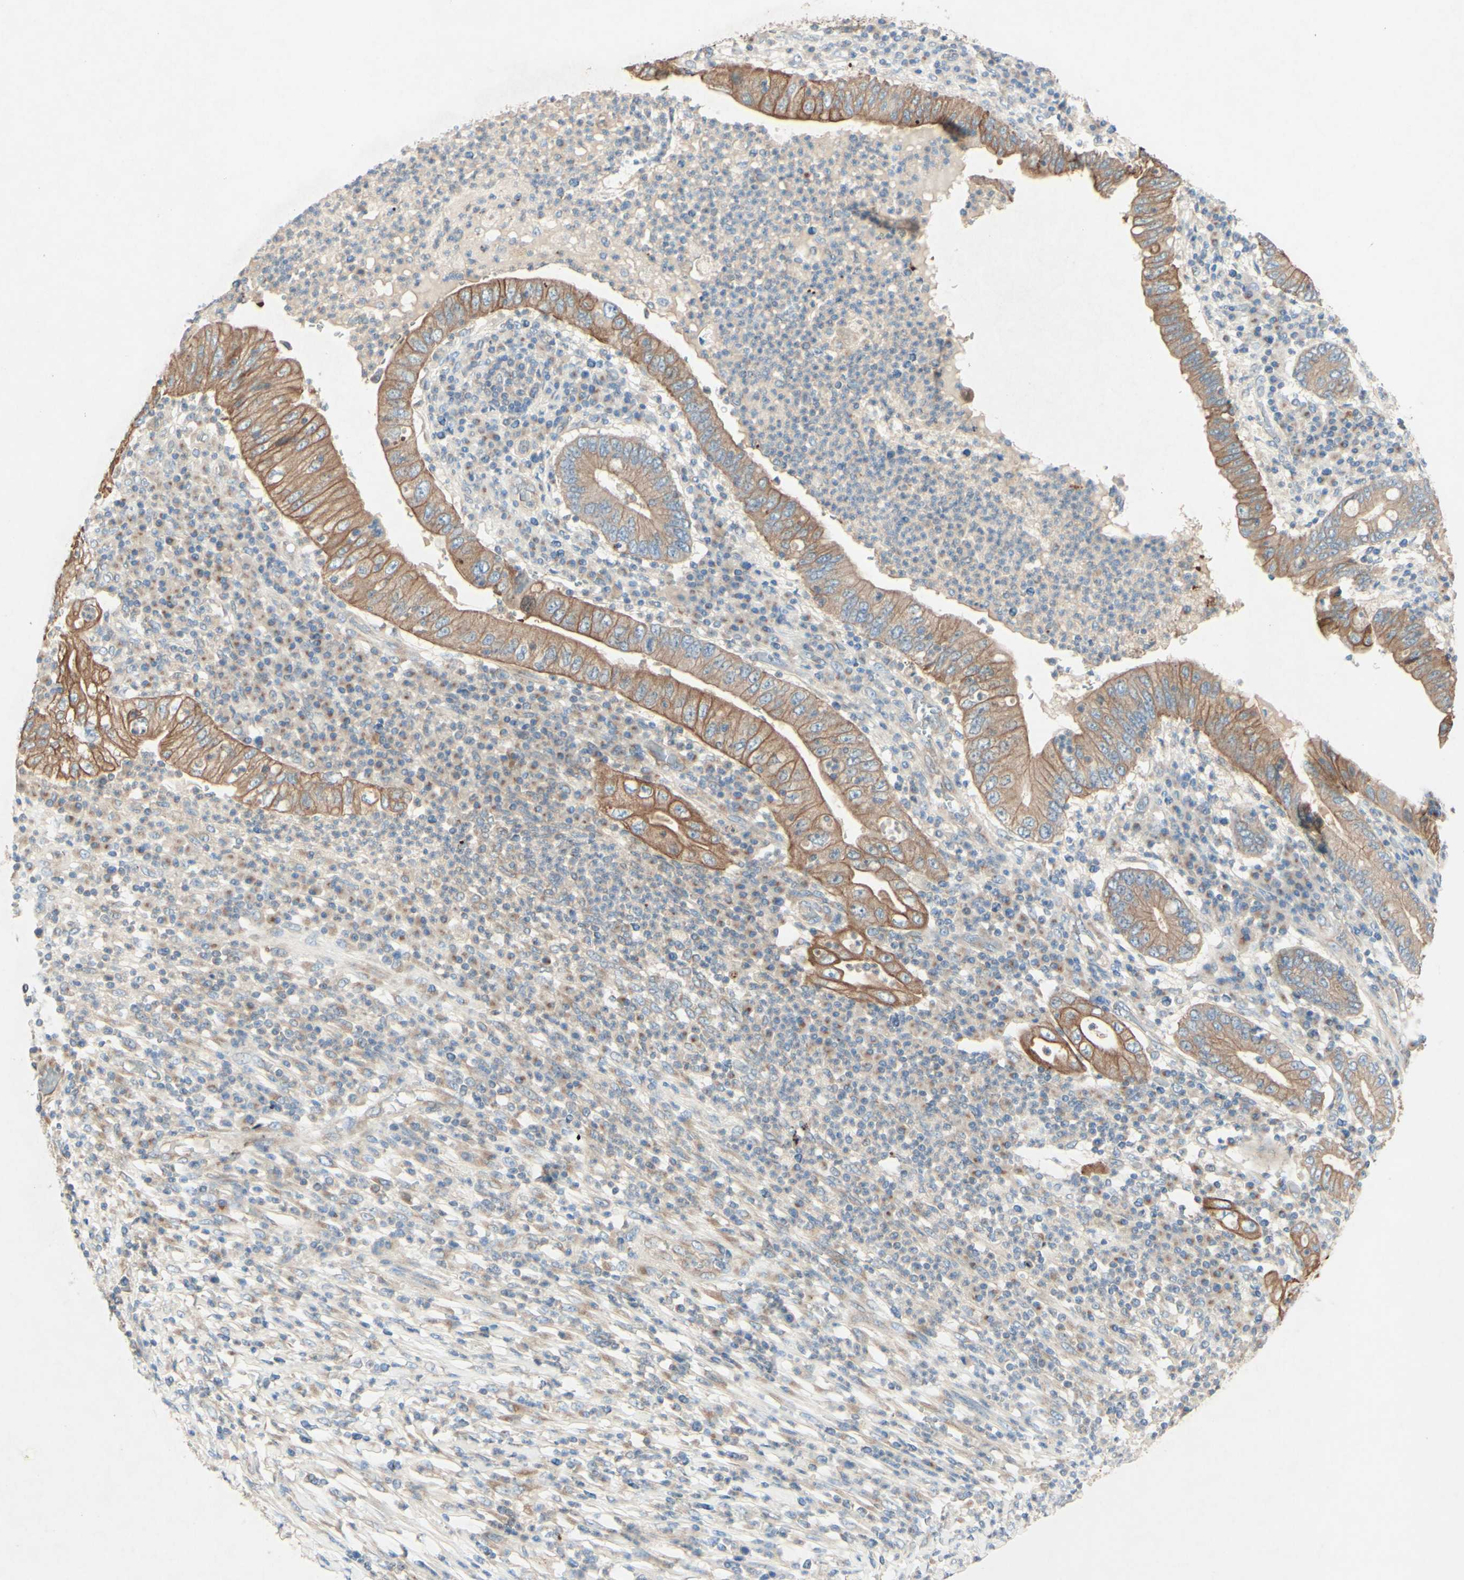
{"staining": {"intensity": "moderate", "quantity": ">75%", "location": "cytoplasmic/membranous"}, "tissue": "stomach cancer", "cell_type": "Tumor cells", "image_type": "cancer", "snomed": [{"axis": "morphology", "description": "Normal tissue, NOS"}, {"axis": "morphology", "description": "Adenocarcinoma, NOS"}, {"axis": "topography", "description": "Esophagus"}, {"axis": "topography", "description": "Stomach, upper"}, {"axis": "topography", "description": "Peripheral nerve tissue"}], "caption": "High-magnification brightfield microscopy of adenocarcinoma (stomach) stained with DAB (3,3'-diaminobenzidine) (brown) and counterstained with hematoxylin (blue). tumor cells exhibit moderate cytoplasmic/membranous staining is appreciated in approximately>75% of cells. (DAB (3,3'-diaminobenzidine) = brown stain, brightfield microscopy at high magnification).", "gene": "MTM1", "patient": {"sex": "male", "age": 62}}